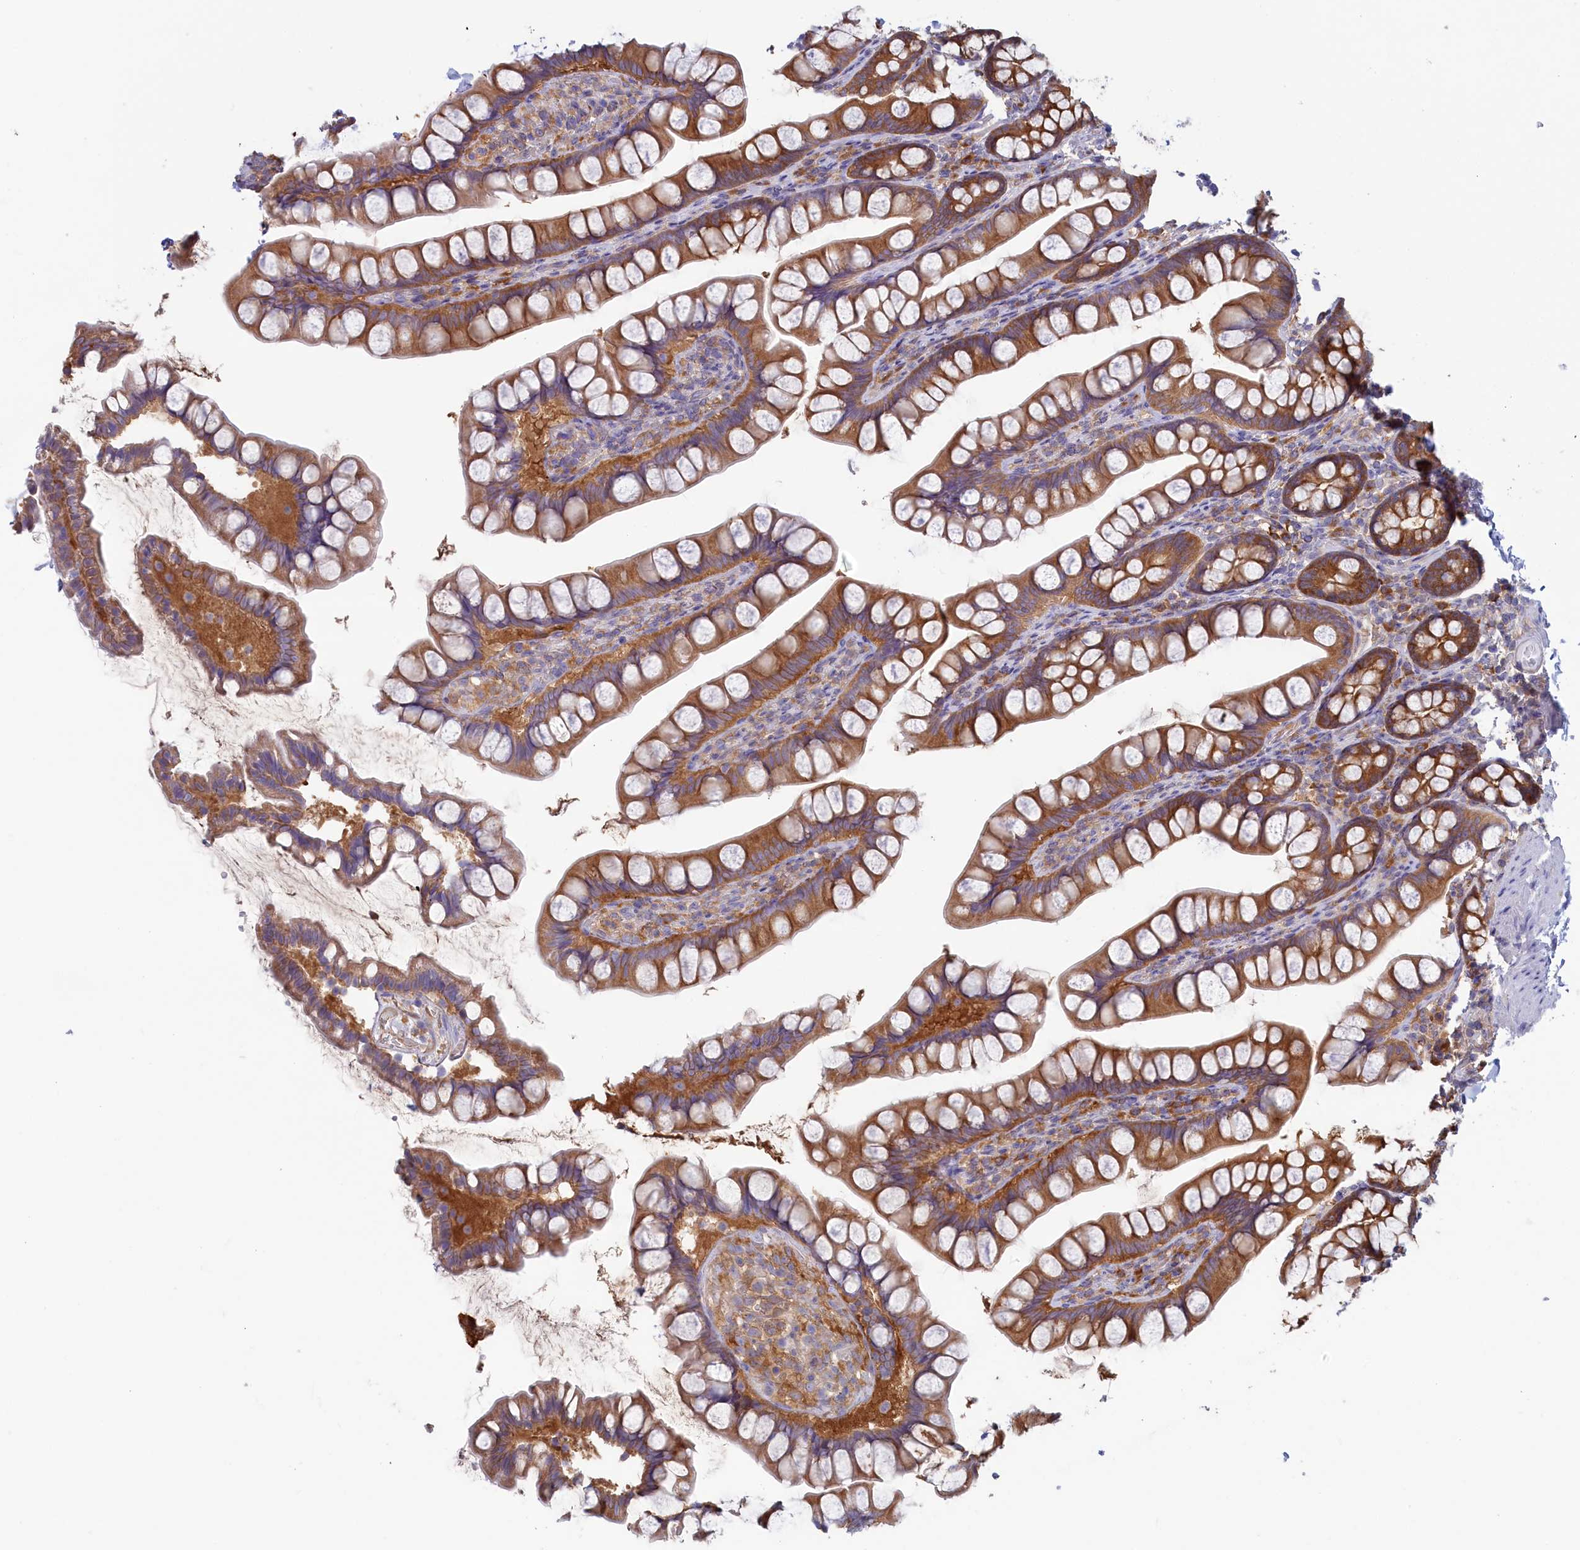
{"staining": {"intensity": "strong", "quantity": ">75%", "location": "cytoplasmic/membranous"}, "tissue": "small intestine", "cell_type": "Glandular cells", "image_type": "normal", "snomed": [{"axis": "morphology", "description": "Normal tissue, NOS"}, {"axis": "topography", "description": "Small intestine"}], "caption": "Strong cytoplasmic/membranous protein expression is identified in about >75% of glandular cells in small intestine.", "gene": "SYNDIG1L", "patient": {"sex": "male", "age": 70}}